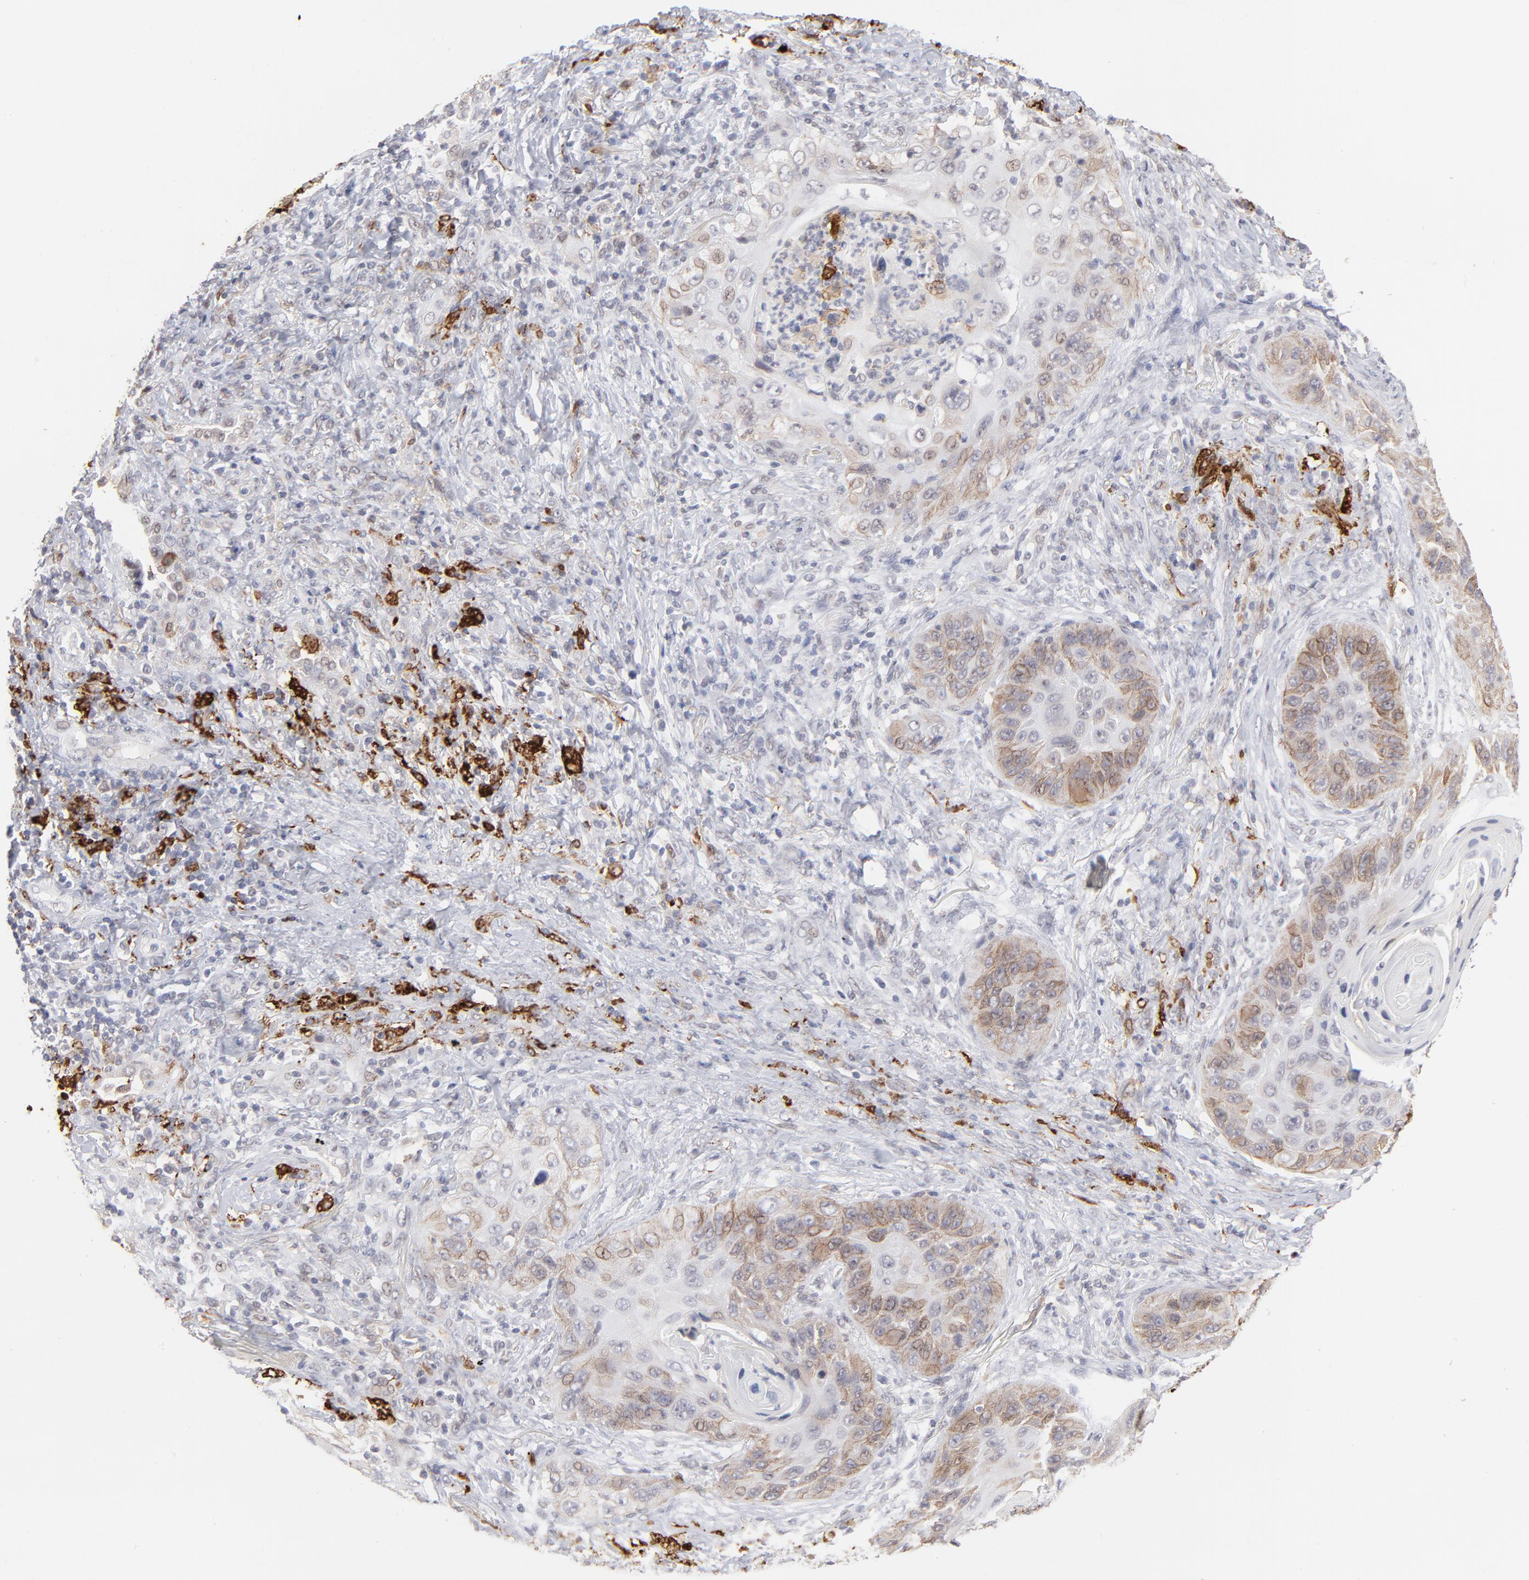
{"staining": {"intensity": "weak", "quantity": ">75%", "location": "cytoplasmic/membranous"}, "tissue": "lung cancer", "cell_type": "Tumor cells", "image_type": "cancer", "snomed": [{"axis": "morphology", "description": "Squamous cell carcinoma, NOS"}, {"axis": "topography", "description": "Lung"}], "caption": "A high-resolution photomicrograph shows immunohistochemistry staining of lung cancer, which exhibits weak cytoplasmic/membranous expression in approximately >75% of tumor cells.", "gene": "CCR2", "patient": {"sex": "female", "age": 67}}